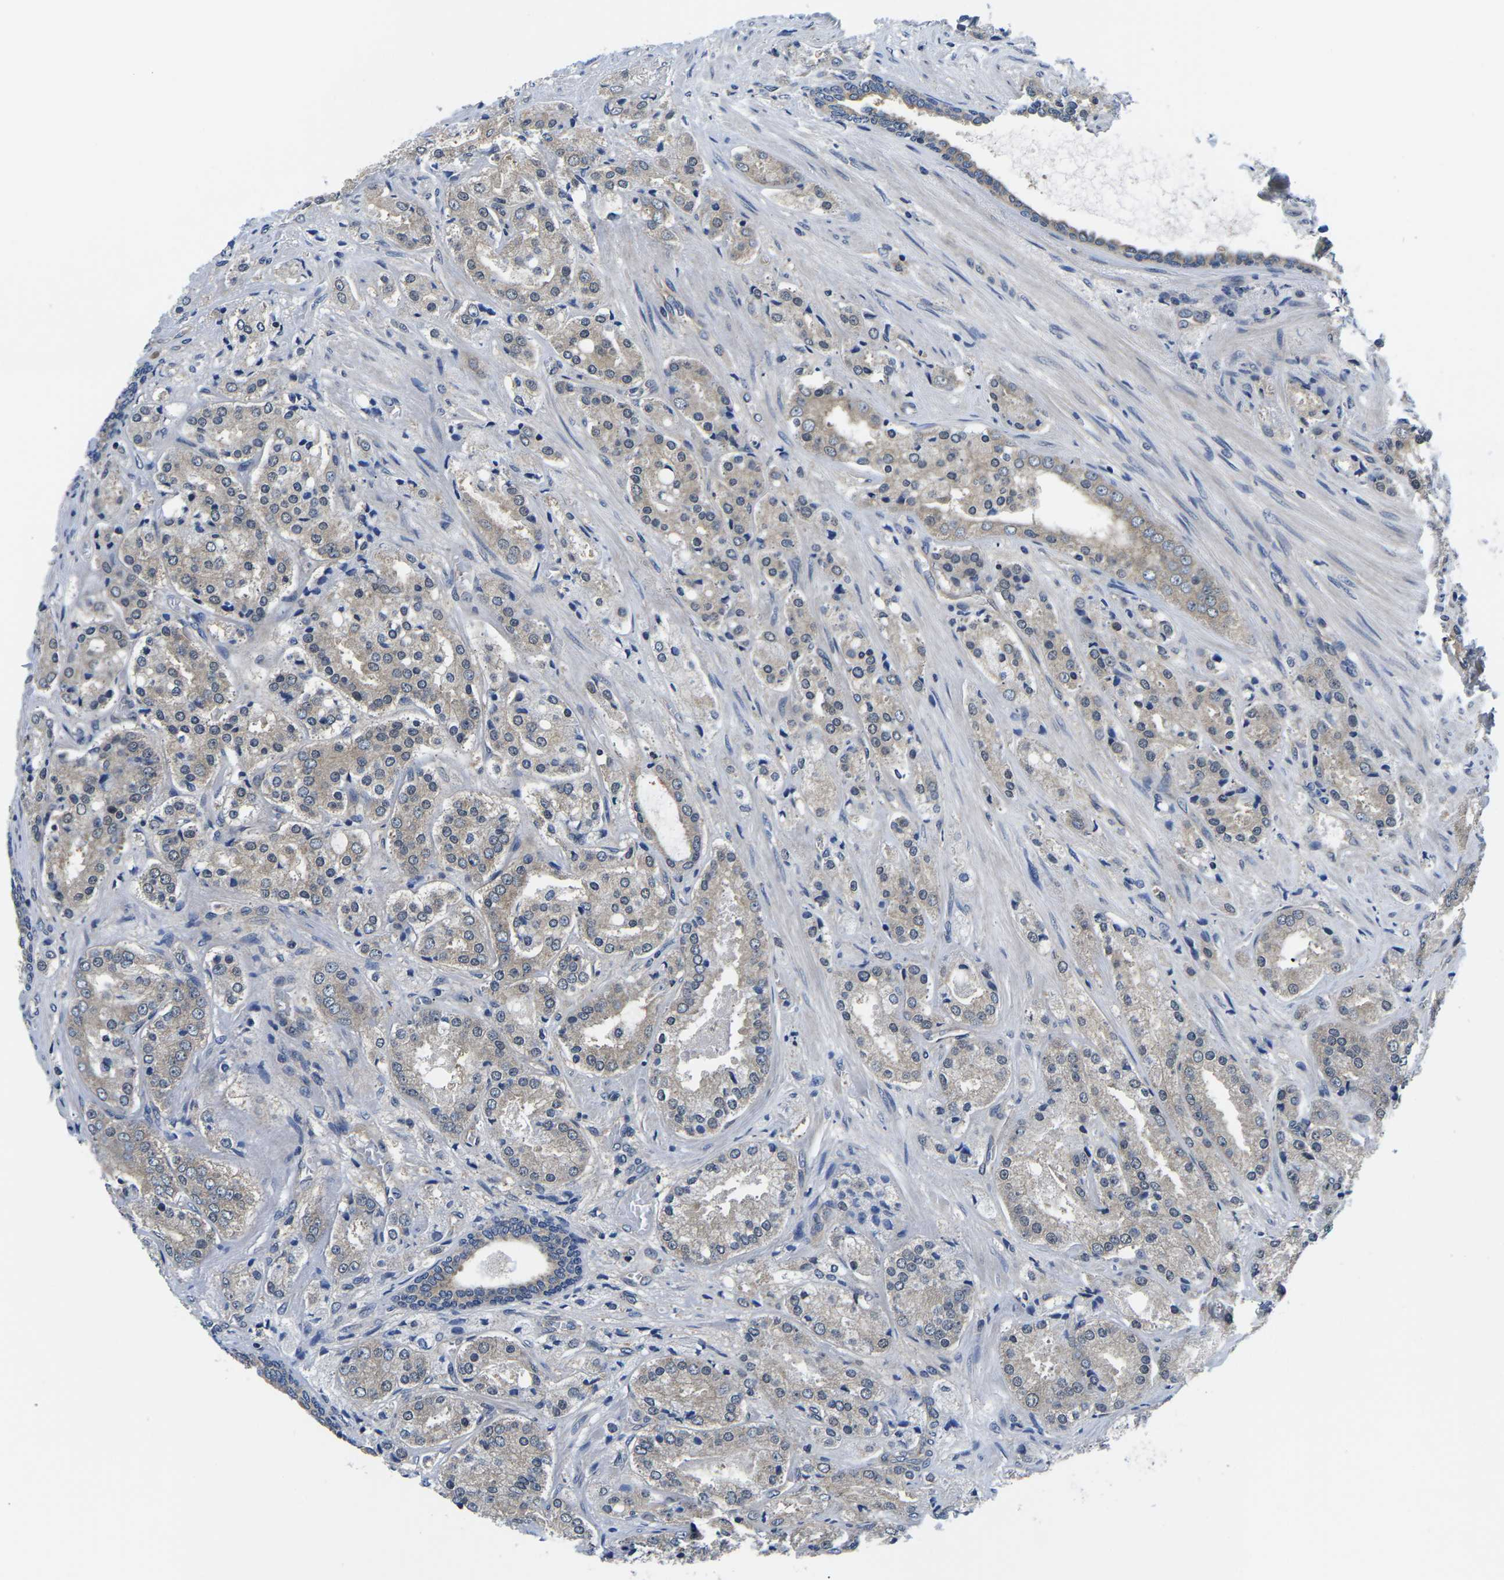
{"staining": {"intensity": "weak", "quantity": "25%-75%", "location": "cytoplasmic/membranous"}, "tissue": "prostate cancer", "cell_type": "Tumor cells", "image_type": "cancer", "snomed": [{"axis": "morphology", "description": "Adenocarcinoma, High grade"}, {"axis": "topography", "description": "Prostate"}], "caption": "Prostate high-grade adenocarcinoma tissue shows weak cytoplasmic/membranous positivity in approximately 25%-75% of tumor cells, visualized by immunohistochemistry.", "gene": "GSK3B", "patient": {"sex": "male", "age": 65}}